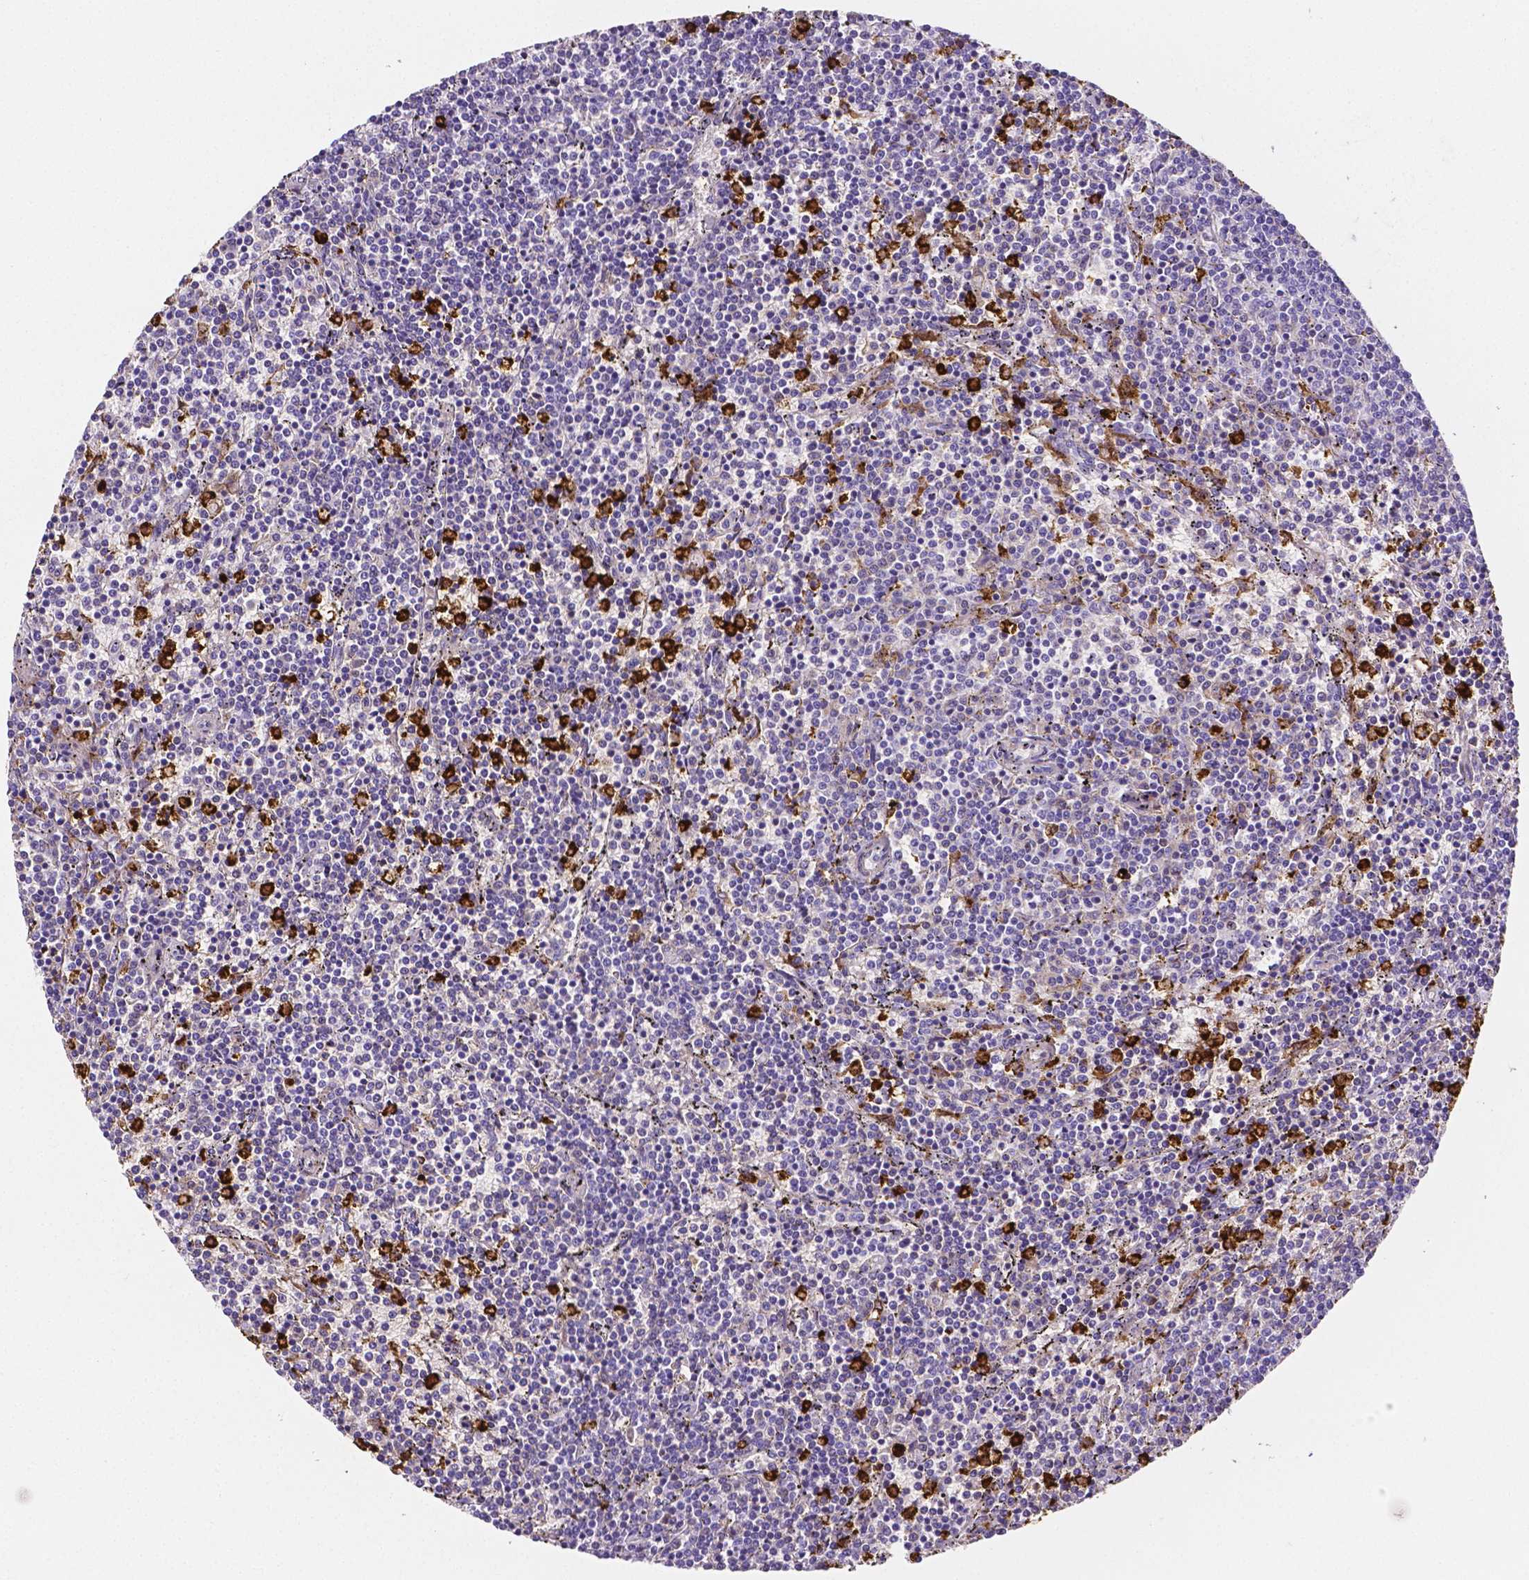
{"staining": {"intensity": "negative", "quantity": "none", "location": "none"}, "tissue": "lymphoma", "cell_type": "Tumor cells", "image_type": "cancer", "snomed": [{"axis": "morphology", "description": "Malignant lymphoma, non-Hodgkin's type, Low grade"}, {"axis": "topography", "description": "Spleen"}], "caption": "Tumor cells are negative for brown protein staining in lymphoma.", "gene": "MMP9", "patient": {"sex": "female", "age": 50}}